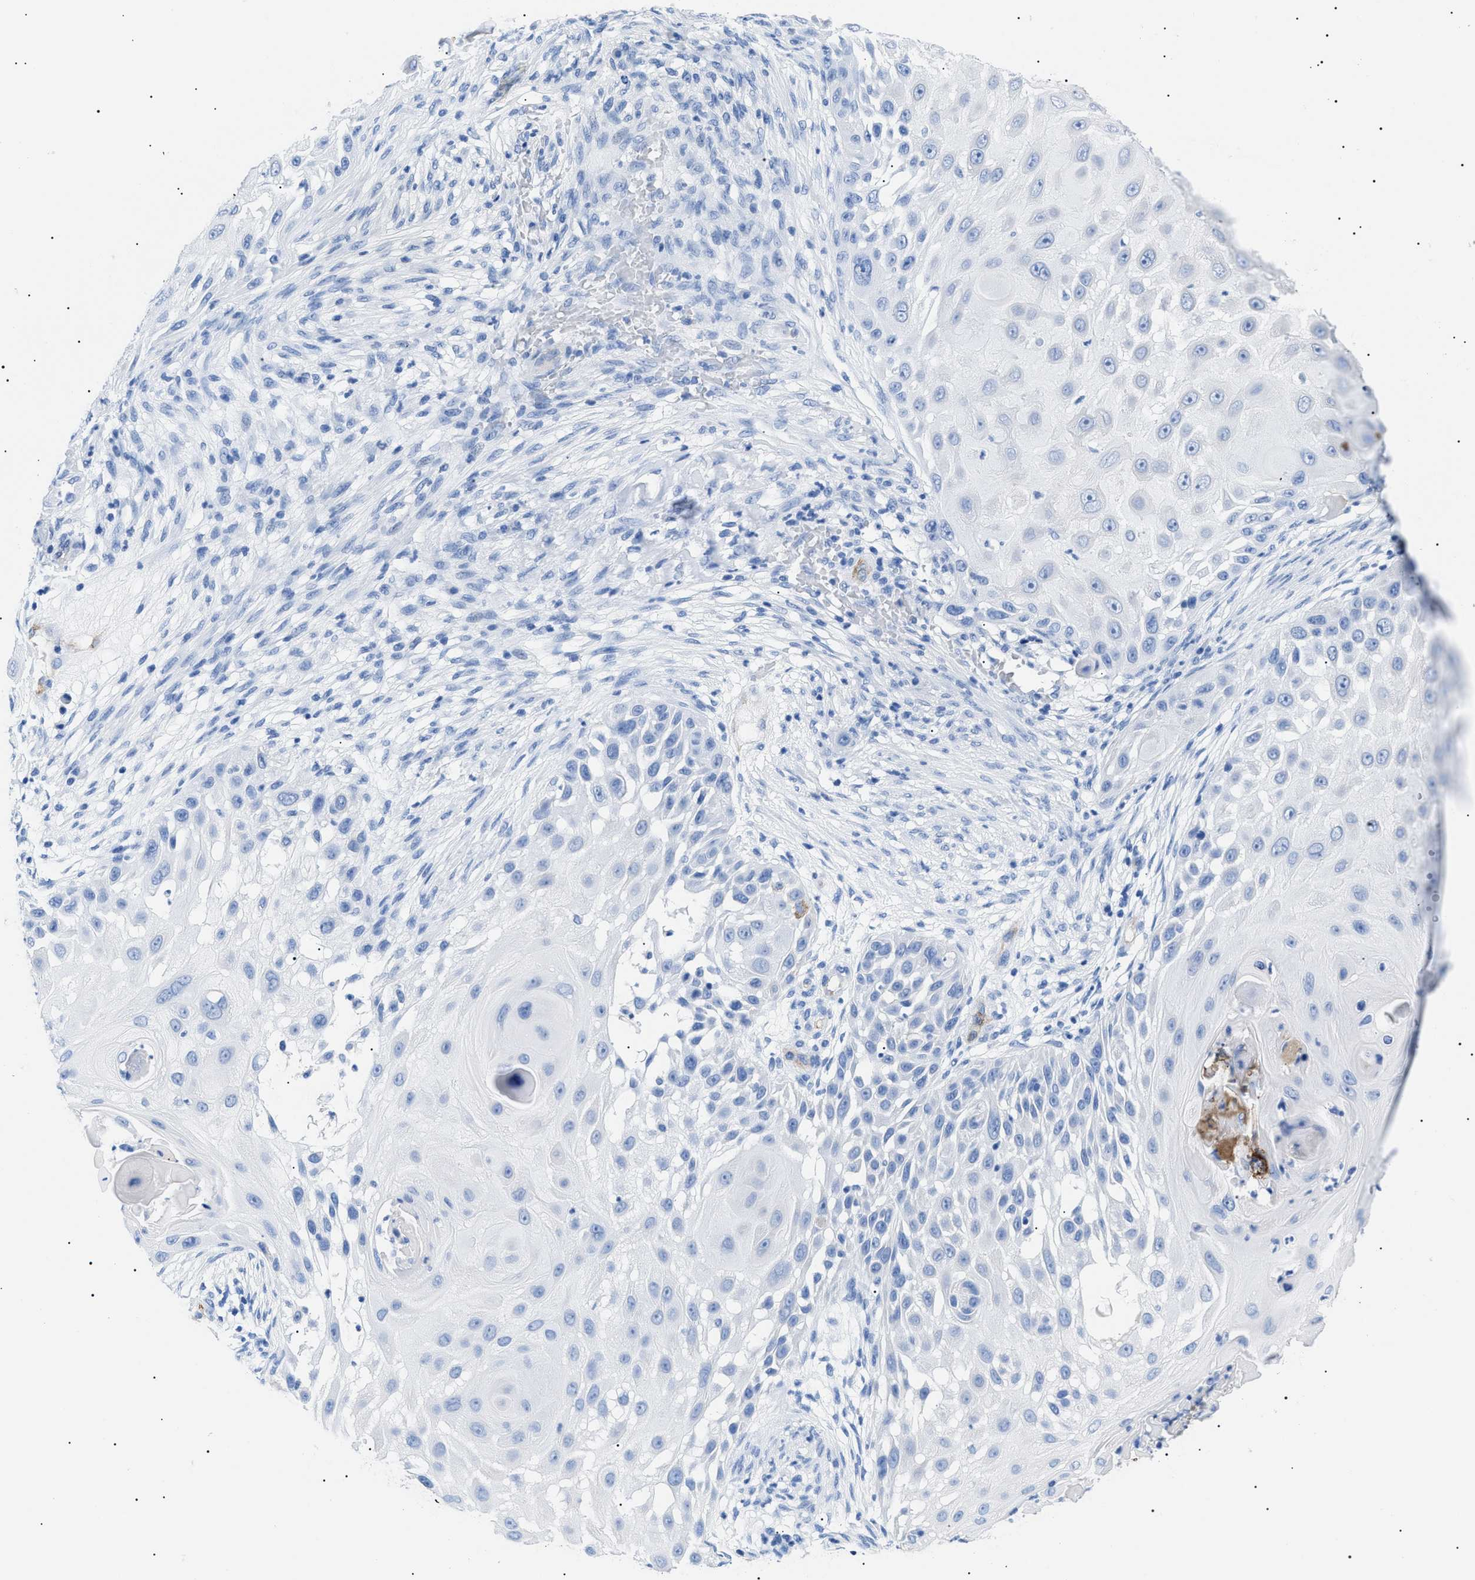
{"staining": {"intensity": "negative", "quantity": "none", "location": "none"}, "tissue": "skin cancer", "cell_type": "Tumor cells", "image_type": "cancer", "snomed": [{"axis": "morphology", "description": "Squamous cell carcinoma, NOS"}, {"axis": "topography", "description": "Skin"}], "caption": "An IHC micrograph of skin squamous cell carcinoma is shown. There is no staining in tumor cells of skin squamous cell carcinoma.", "gene": "PODXL", "patient": {"sex": "female", "age": 44}}